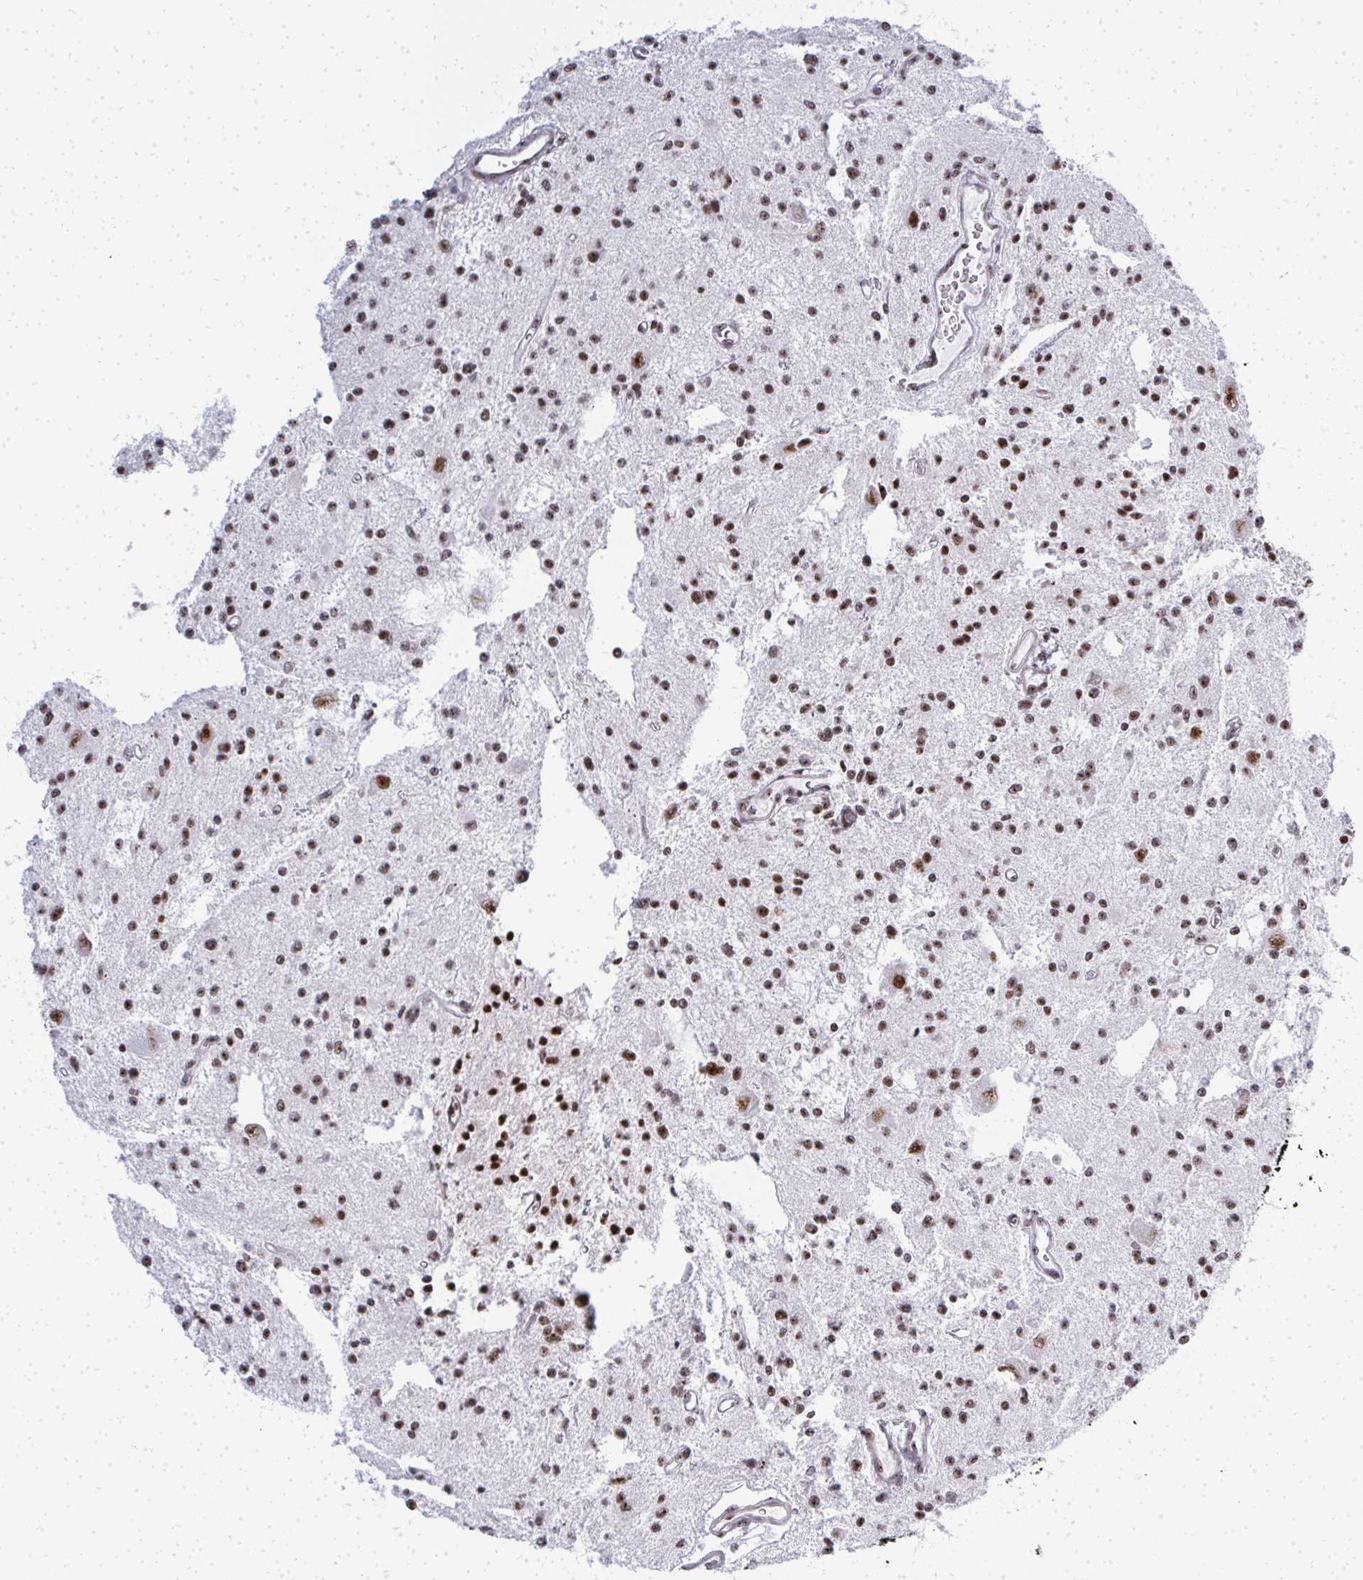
{"staining": {"intensity": "moderate", "quantity": ">75%", "location": "nuclear"}, "tissue": "glioma", "cell_type": "Tumor cells", "image_type": "cancer", "snomed": [{"axis": "morphology", "description": "Glioma, malignant, Low grade"}, {"axis": "topography", "description": "Brain"}], "caption": "Immunohistochemical staining of glioma displays medium levels of moderate nuclear protein expression in approximately >75% of tumor cells. The staining is performed using DAB brown chromogen to label protein expression. The nuclei are counter-stained blue using hematoxylin.", "gene": "SIRT7", "patient": {"sex": "male", "age": 43}}